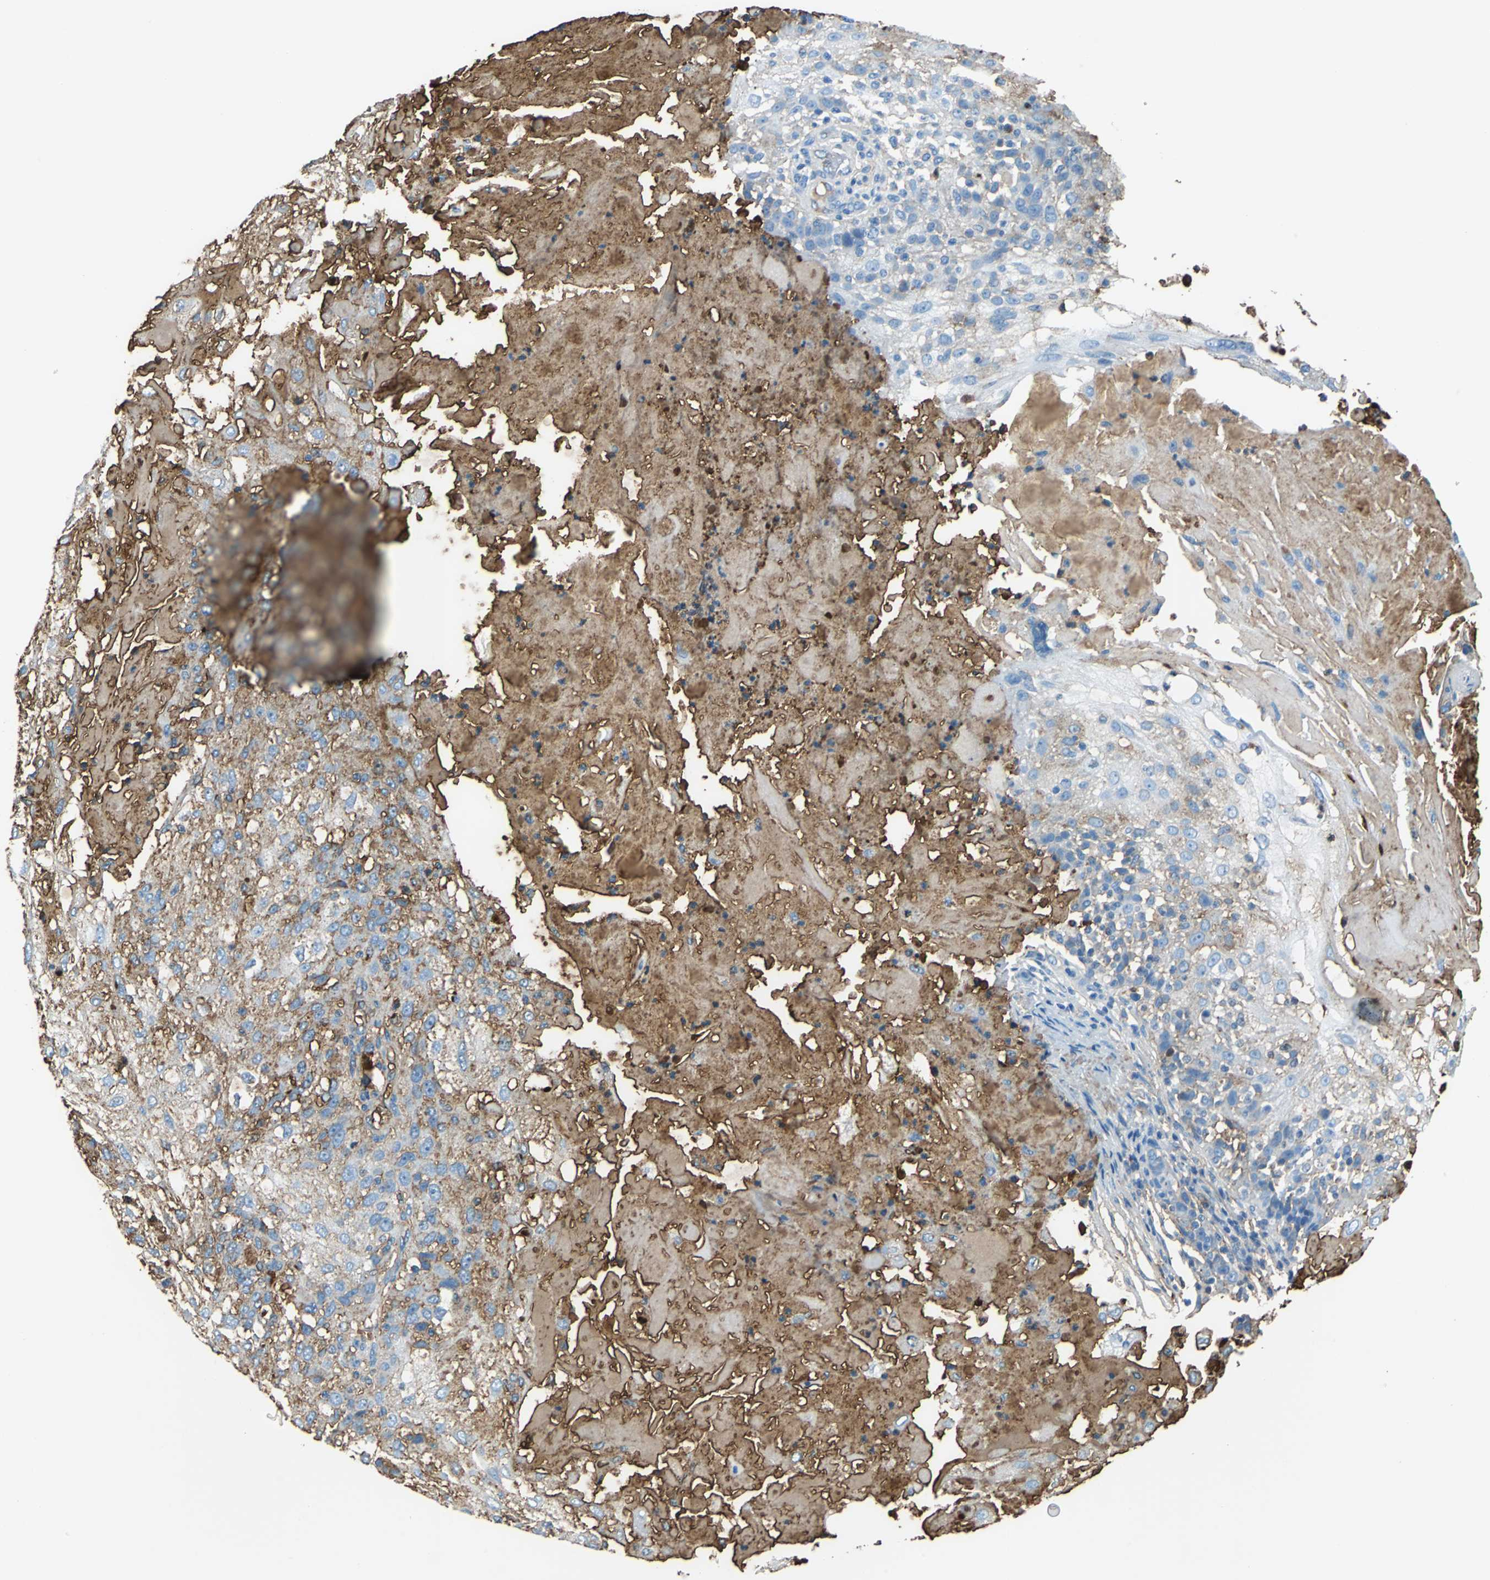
{"staining": {"intensity": "moderate", "quantity": "25%-75%", "location": "cytoplasmic/membranous"}, "tissue": "skin cancer", "cell_type": "Tumor cells", "image_type": "cancer", "snomed": [{"axis": "morphology", "description": "Normal tissue, NOS"}, {"axis": "morphology", "description": "Squamous cell carcinoma, NOS"}, {"axis": "topography", "description": "Skin"}], "caption": "Immunohistochemical staining of human squamous cell carcinoma (skin) reveals medium levels of moderate cytoplasmic/membranous protein expression in approximately 25%-75% of tumor cells.", "gene": "ALB", "patient": {"sex": "female", "age": 83}}